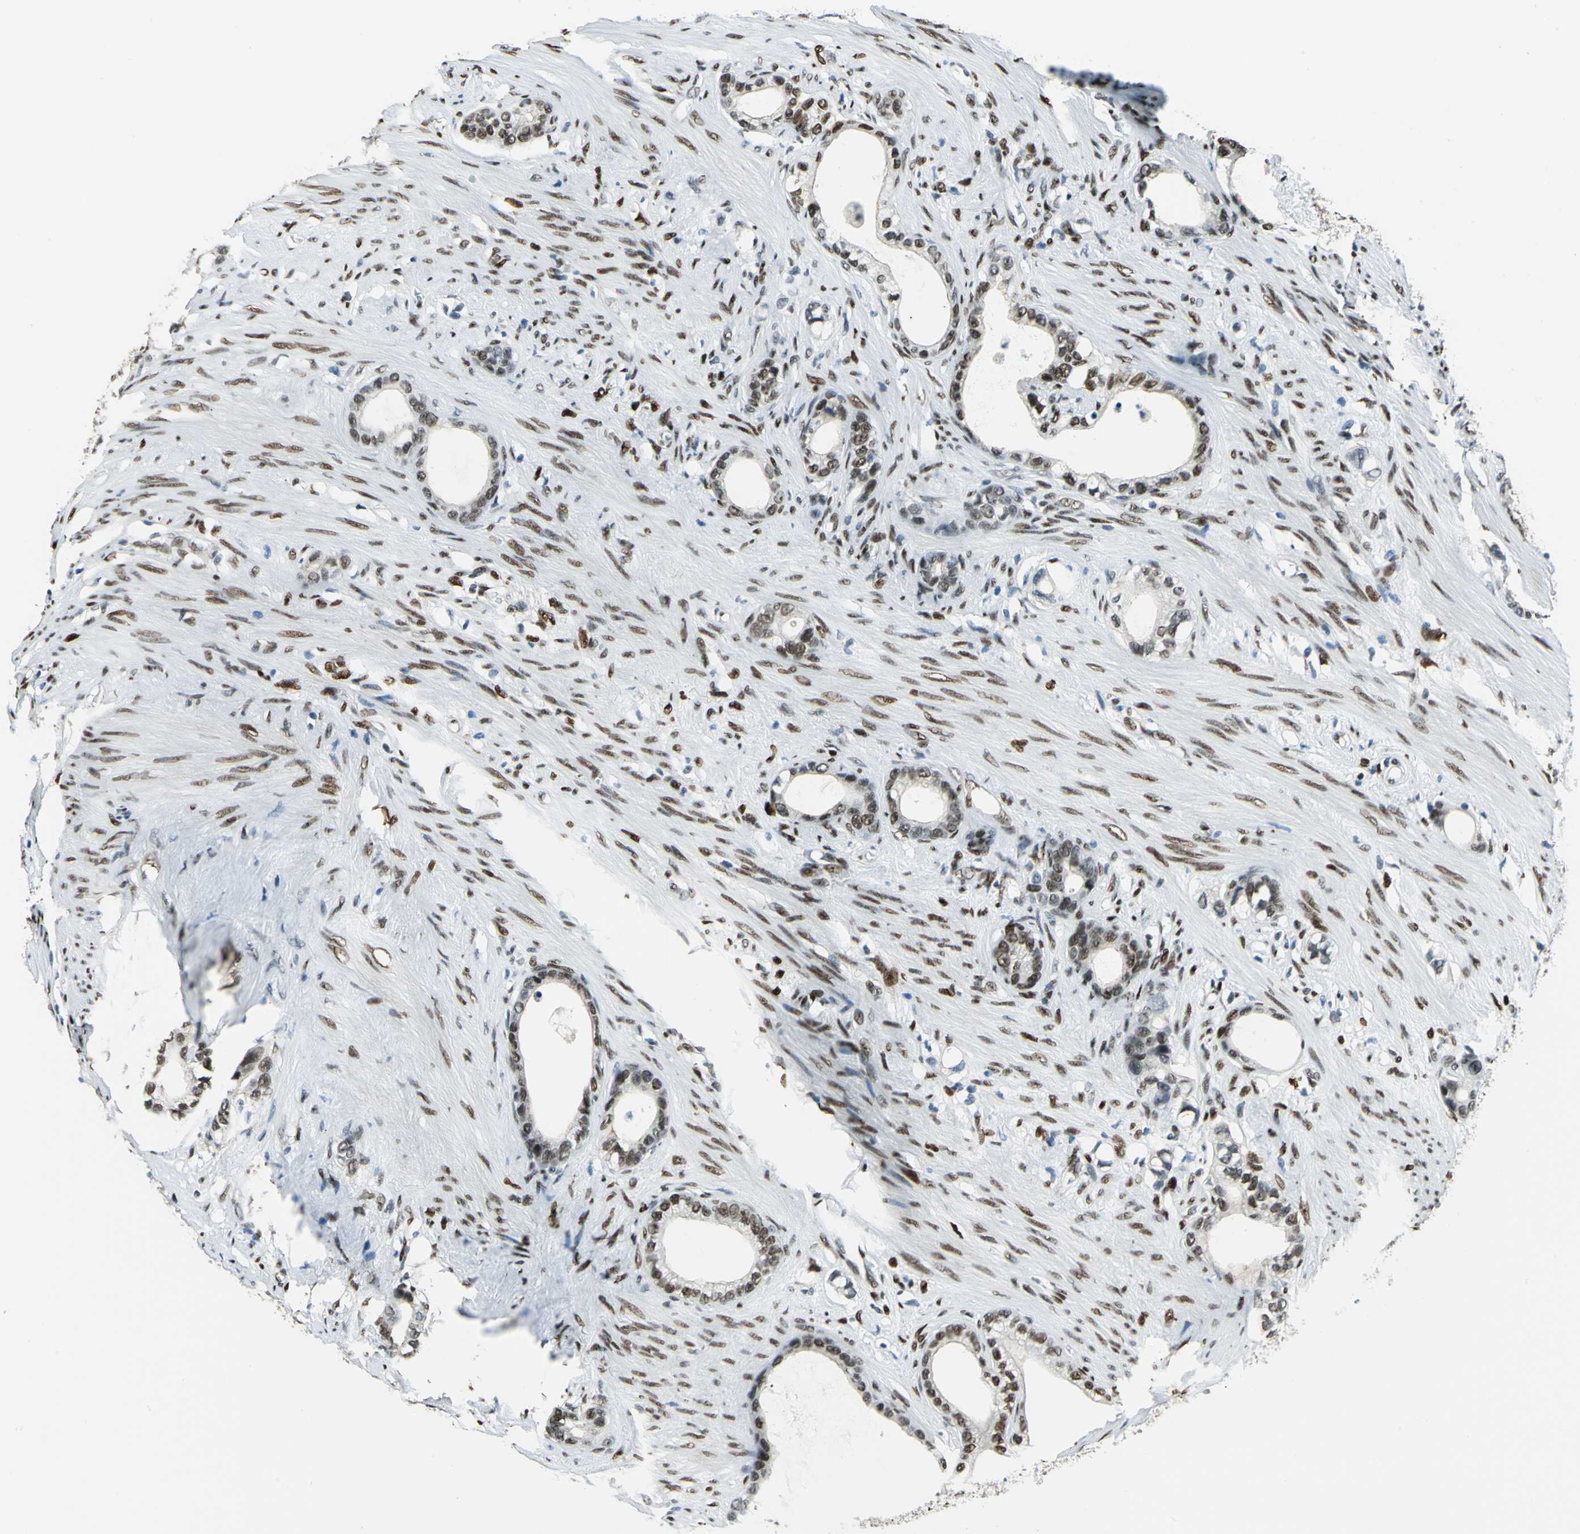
{"staining": {"intensity": "moderate", "quantity": ">75%", "location": "nuclear"}, "tissue": "stomach cancer", "cell_type": "Tumor cells", "image_type": "cancer", "snomed": [{"axis": "morphology", "description": "Adenocarcinoma, NOS"}, {"axis": "topography", "description": "Stomach"}], "caption": "Brown immunohistochemical staining in stomach cancer reveals moderate nuclear expression in approximately >75% of tumor cells.", "gene": "NFIA", "patient": {"sex": "female", "age": 75}}